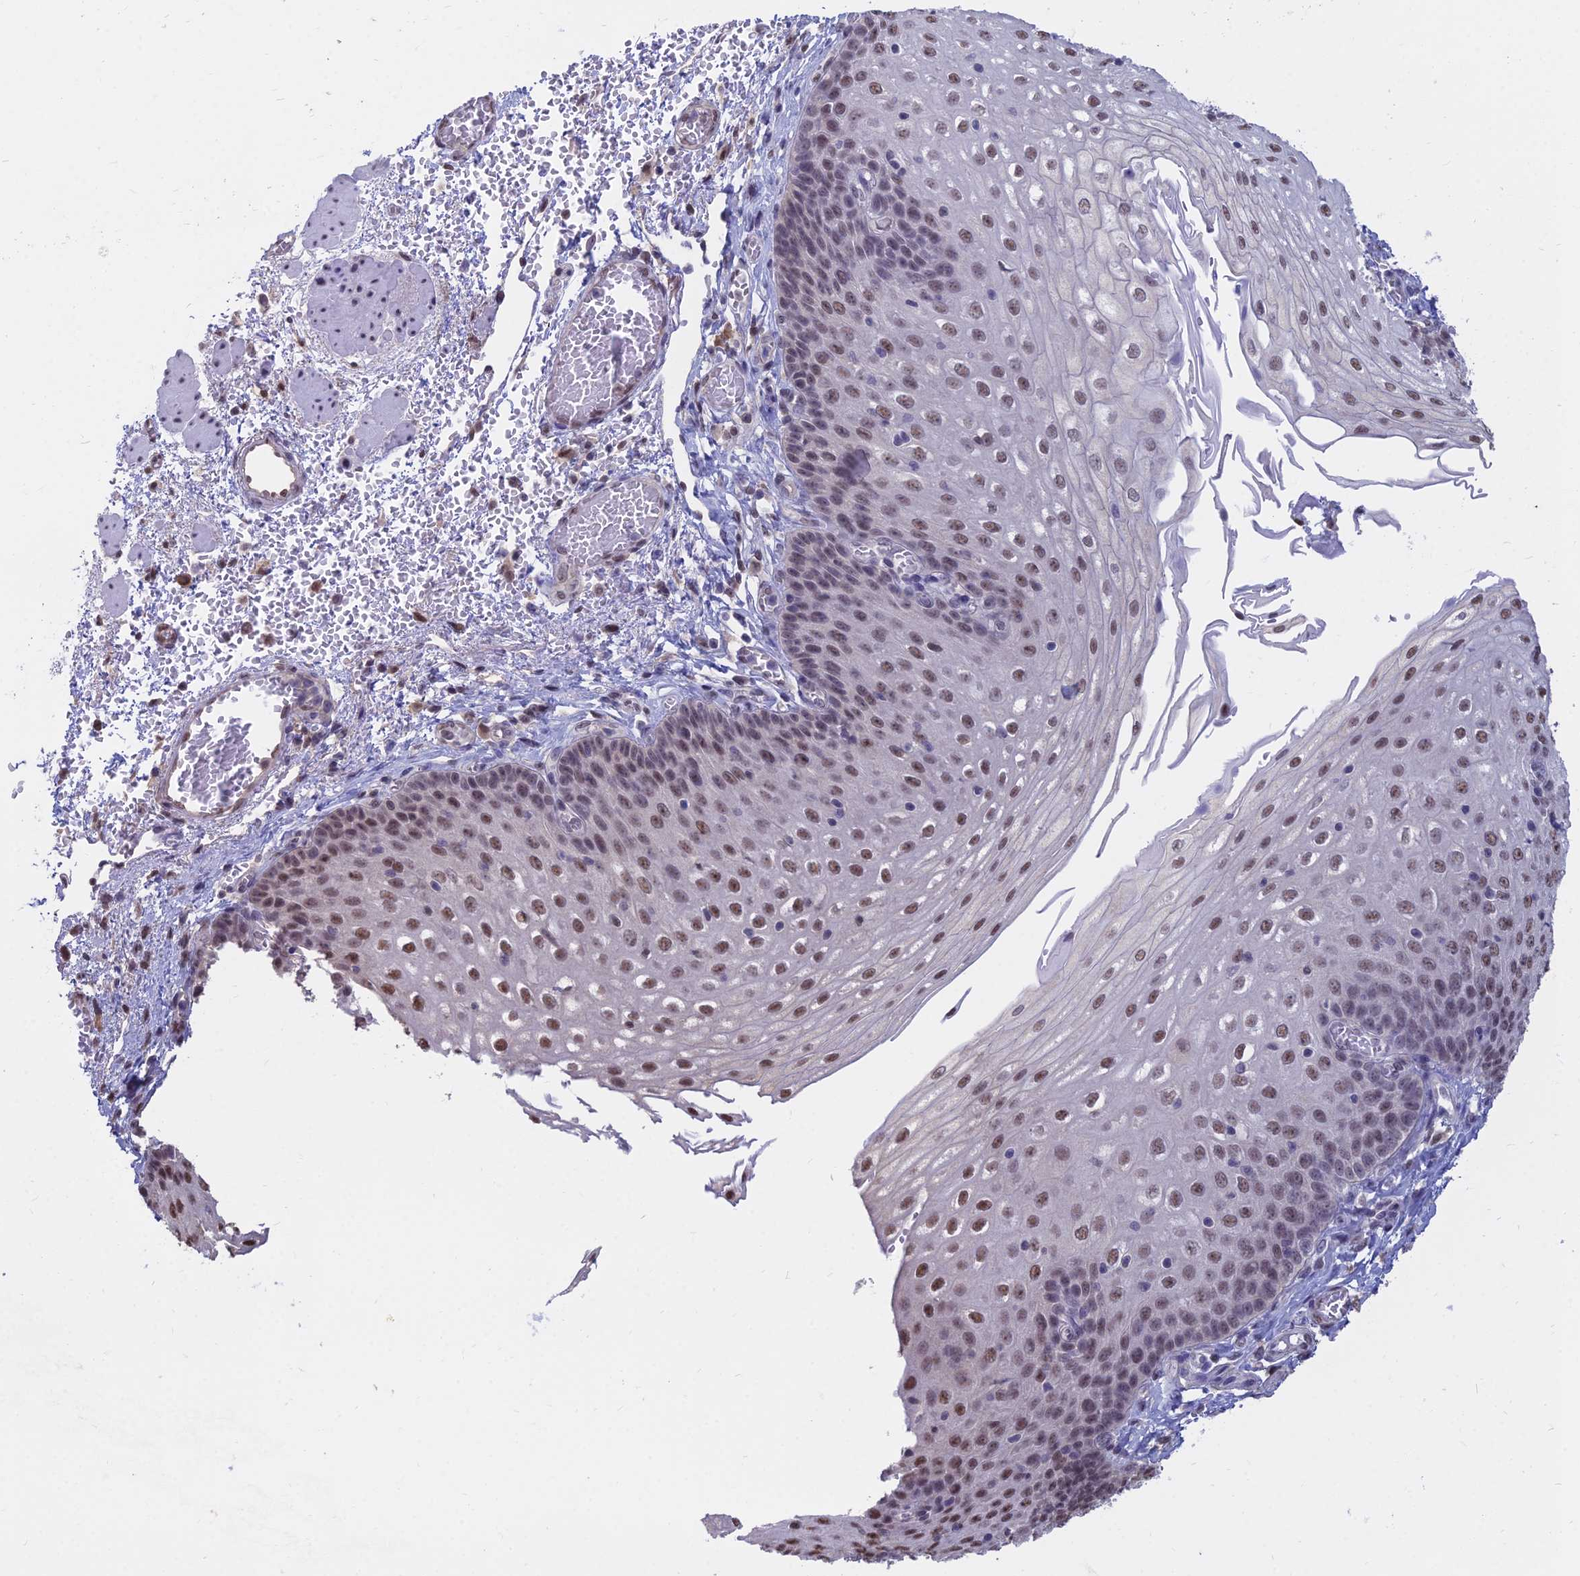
{"staining": {"intensity": "moderate", "quantity": "25%-75%", "location": "nuclear"}, "tissue": "esophagus", "cell_type": "Squamous epithelial cells", "image_type": "normal", "snomed": [{"axis": "morphology", "description": "Normal tissue, NOS"}, {"axis": "topography", "description": "Esophagus"}], "caption": "Protein positivity by IHC reveals moderate nuclear expression in approximately 25%-75% of squamous epithelial cells in unremarkable esophagus.", "gene": "SRSF7", "patient": {"sex": "male", "age": 81}}